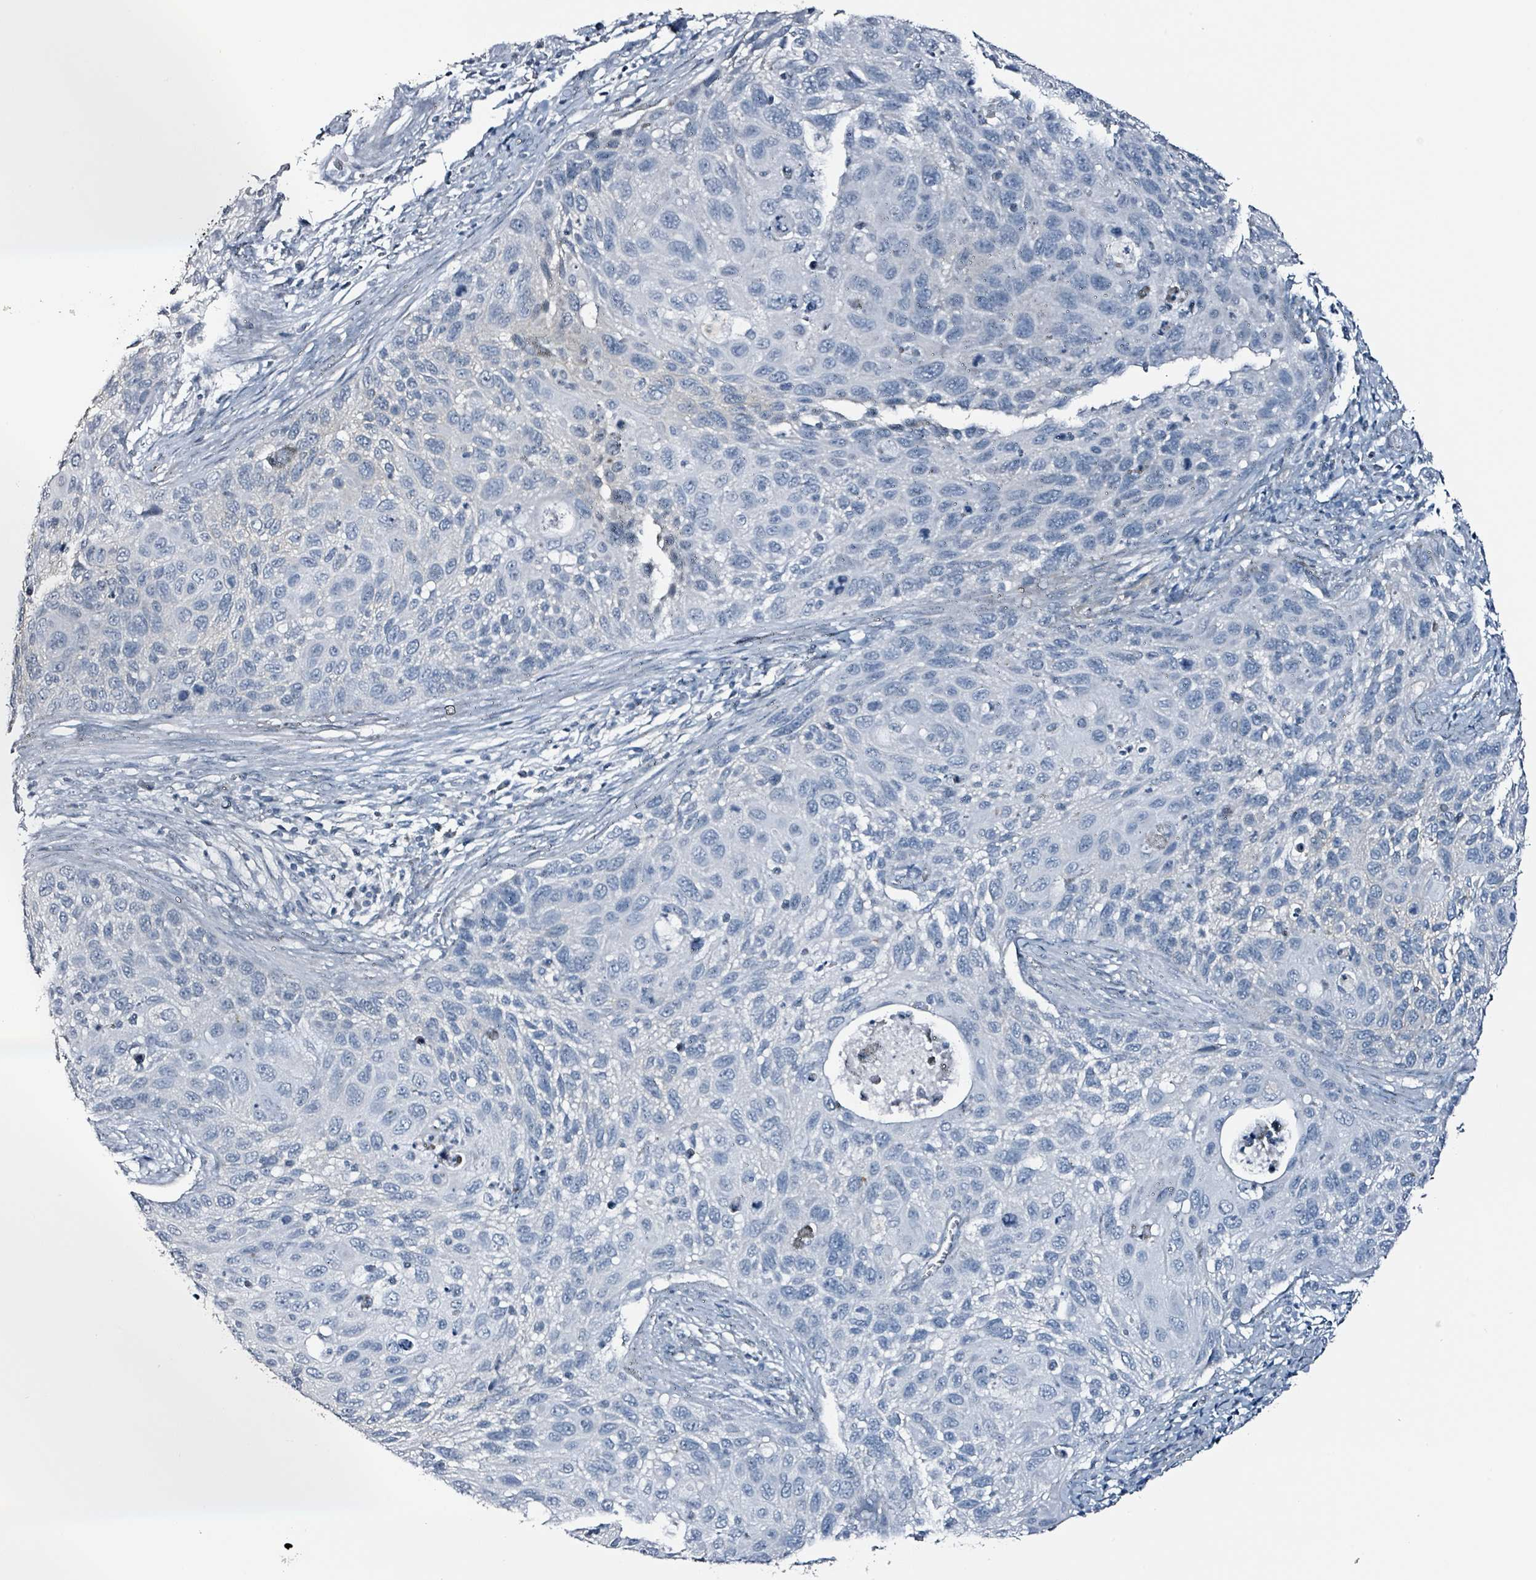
{"staining": {"intensity": "negative", "quantity": "none", "location": "none"}, "tissue": "cervical cancer", "cell_type": "Tumor cells", "image_type": "cancer", "snomed": [{"axis": "morphology", "description": "Squamous cell carcinoma, NOS"}, {"axis": "topography", "description": "Cervix"}], "caption": "Human cervical cancer stained for a protein using immunohistochemistry displays no positivity in tumor cells.", "gene": "CA9", "patient": {"sex": "female", "age": 70}}